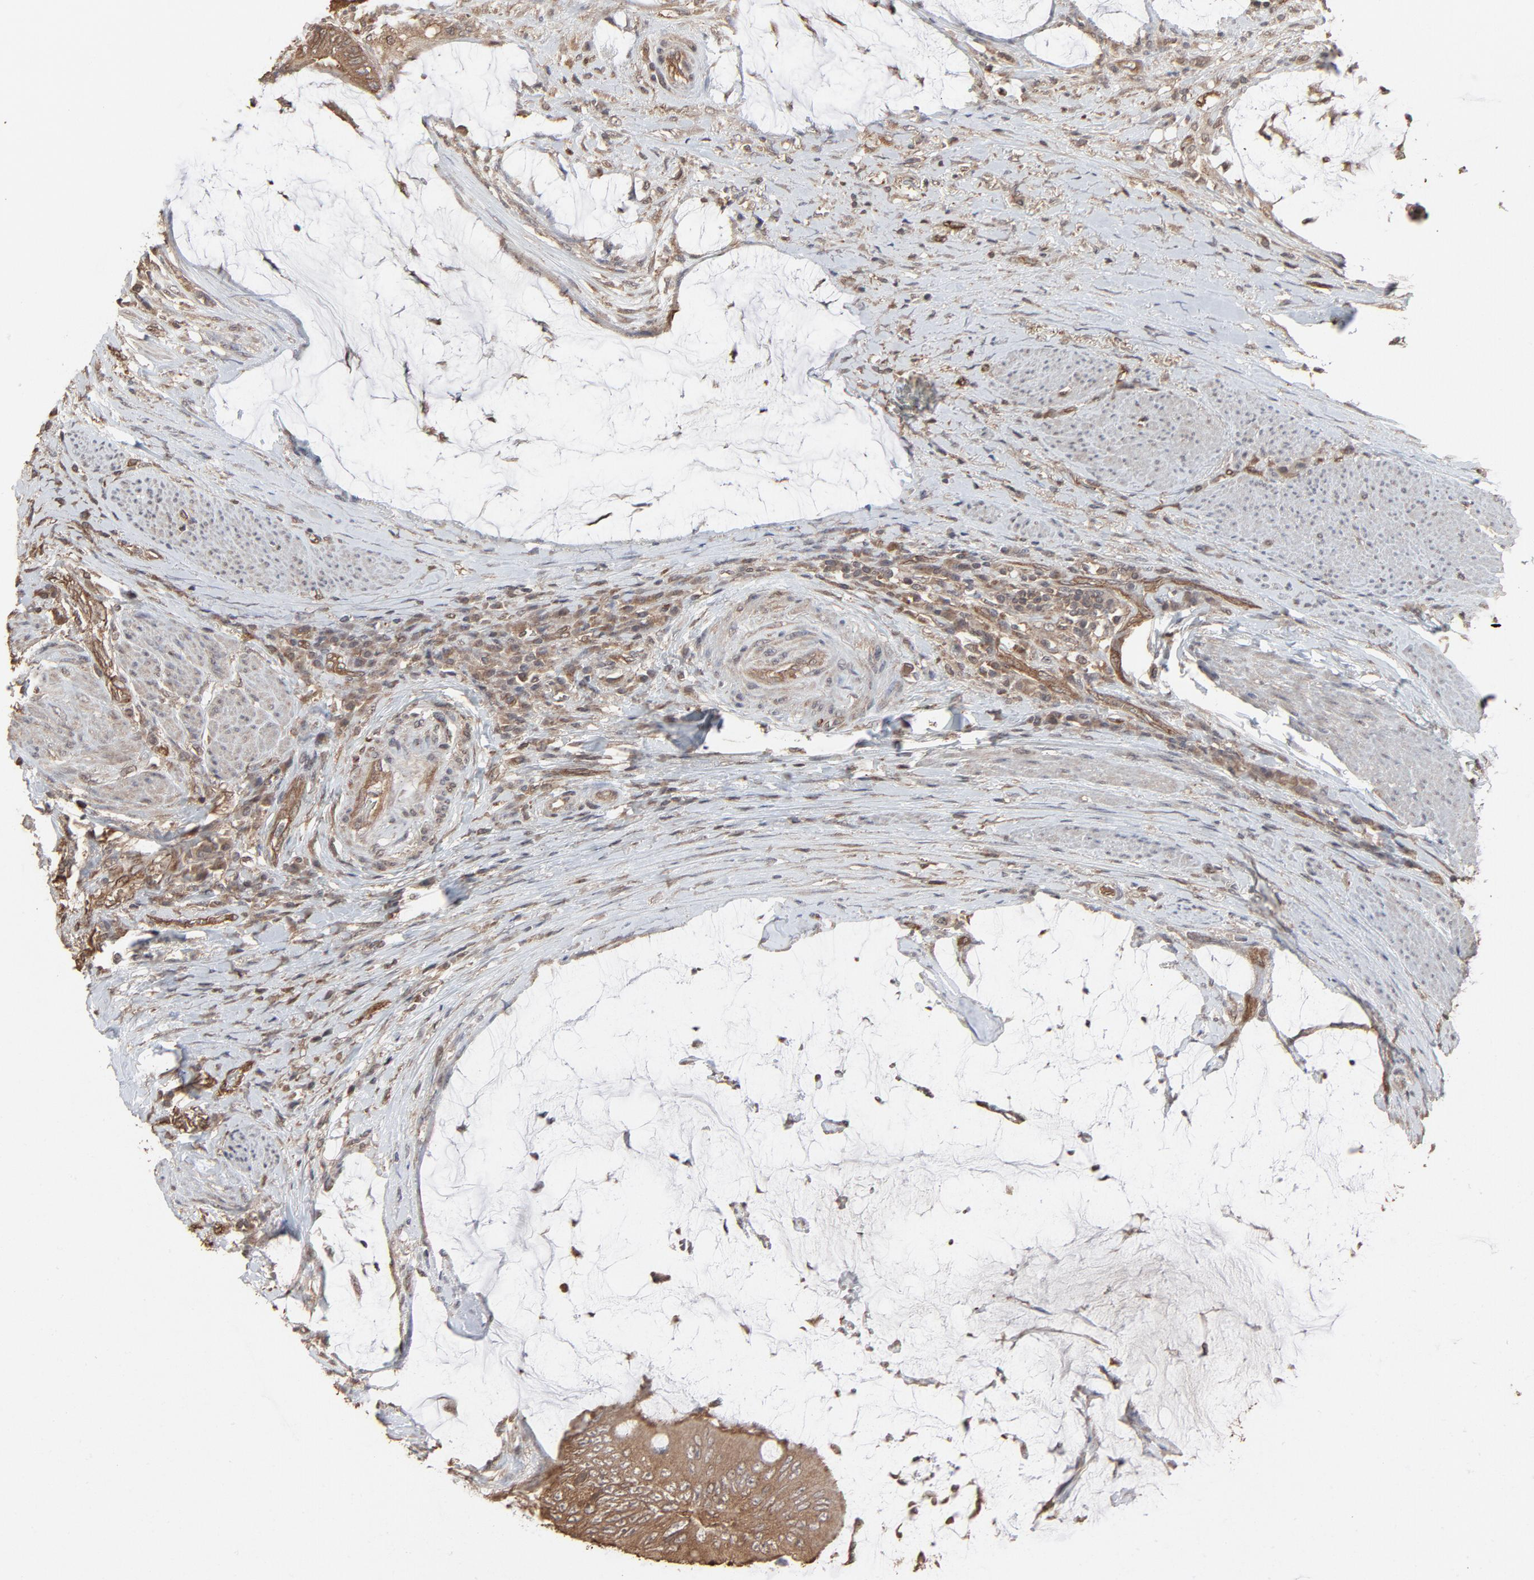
{"staining": {"intensity": "moderate", "quantity": ">75%", "location": "cytoplasmic/membranous"}, "tissue": "colorectal cancer", "cell_type": "Tumor cells", "image_type": "cancer", "snomed": [{"axis": "morphology", "description": "Normal tissue, NOS"}, {"axis": "morphology", "description": "Adenocarcinoma, NOS"}, {"axis": "topography", "description": "Rectum"}, {"axis": "topography", "description": "Peripheral nerve tissue"}], "caption": "Adenocarcinoma (colorectal) stained with a brown dye displays moderate cytoplasmic/membranous positive staining in approximately >75% of tumor cells.", "gene": "PPP2CA", "patient": {"sex": "female", "age": 77}}